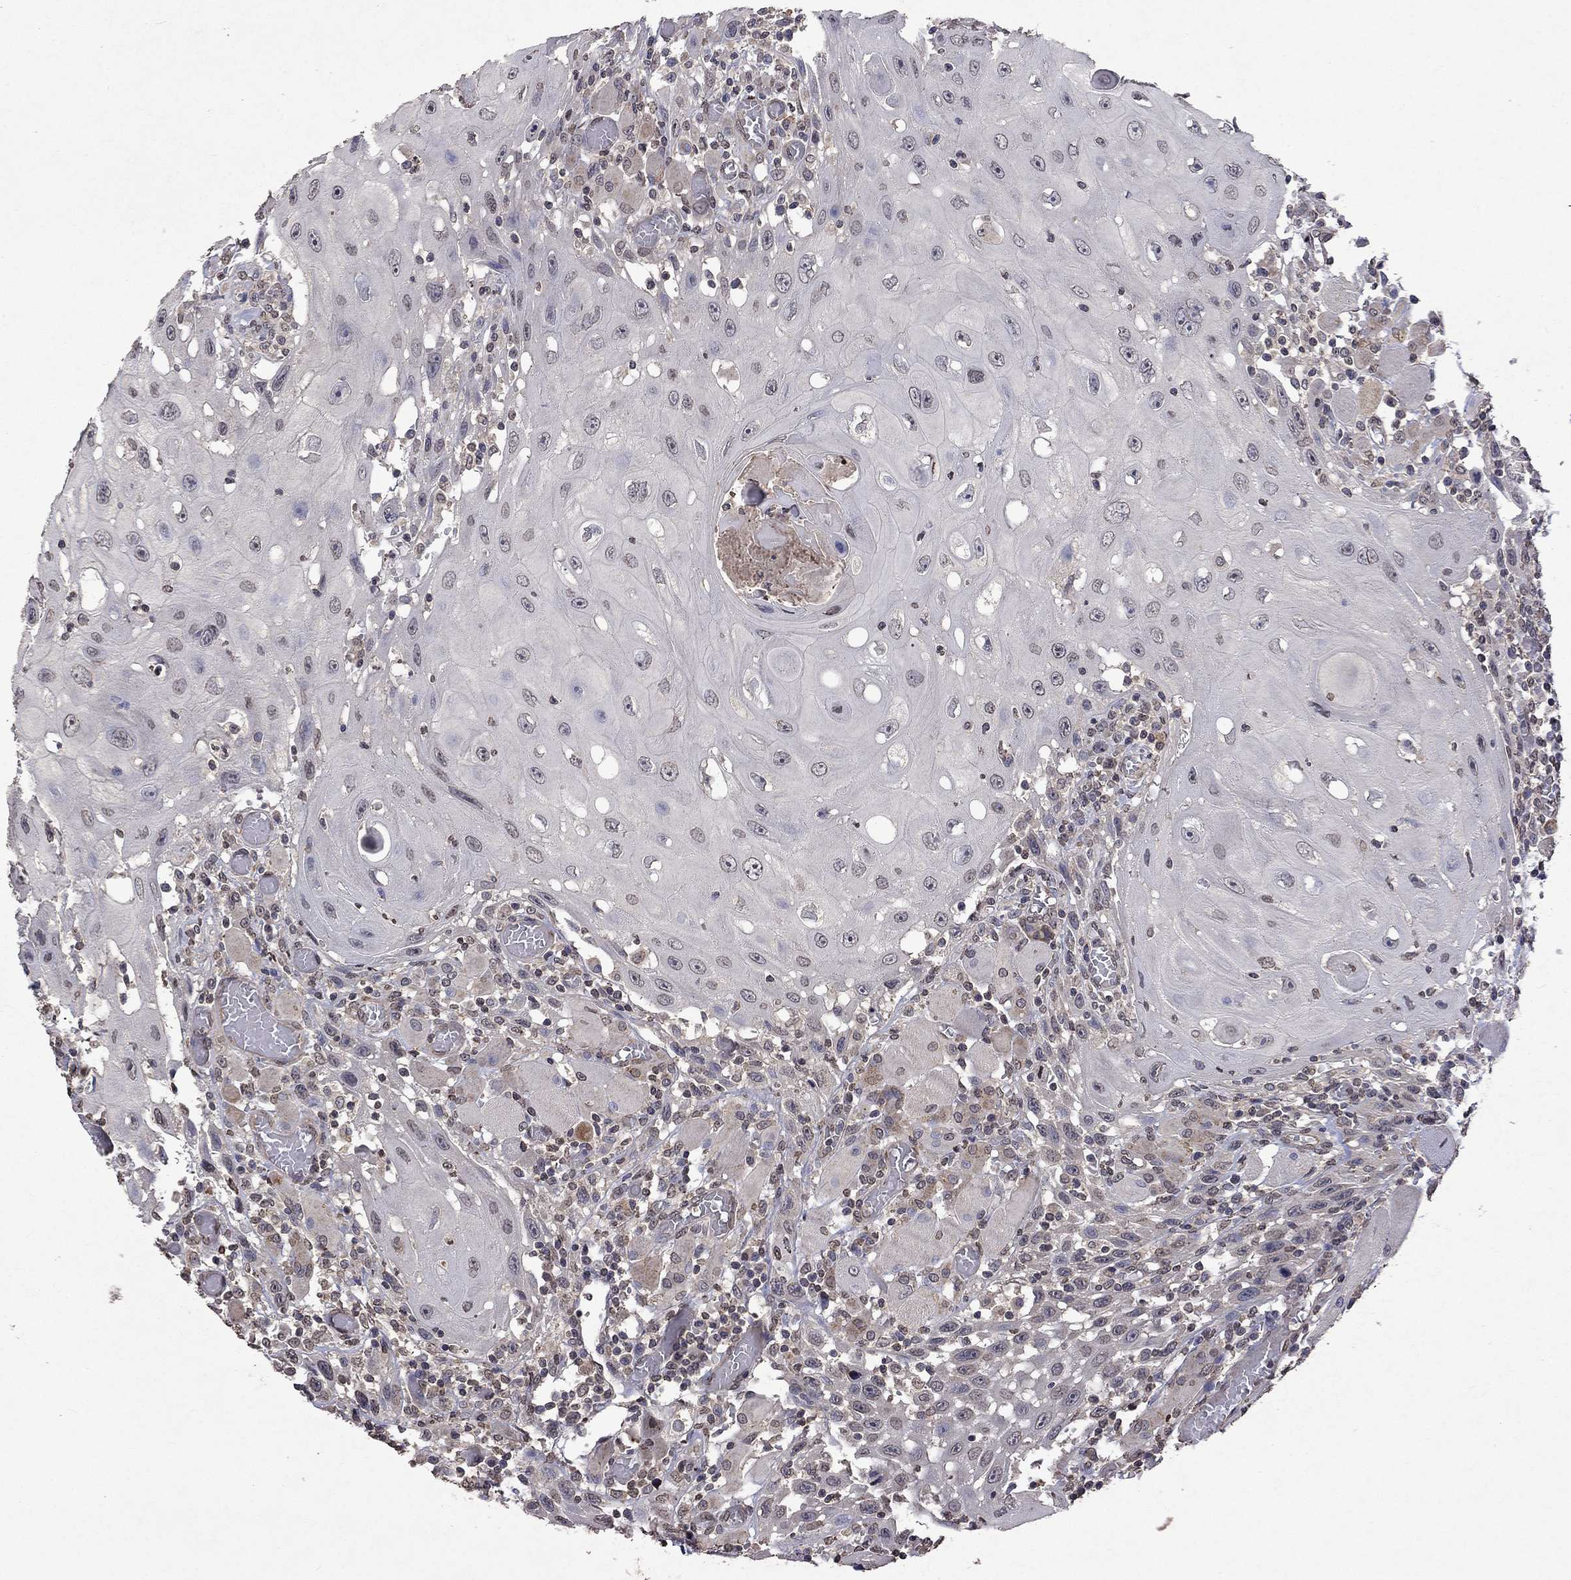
{"staining": {"intensity": "negative", "quantity": "none", "location": "none"}, "tissue": "head and neck cancer", "cell_type": "Tumor cells", "image_type": "cancer", "snomed": [{"axis": "morphology", "description": "Normal tissue, NOS"}, {"axis": "morphology", "description": "Squamous cell carcinoma, NOS"}, {"axis": "topography", "description": "Oral tissue"}, {"axis": "topography", "description": "Head-Neck"}], "caption": "IHC micrograph of neoplastic tissue: head and neck cancer stained with DAB (3,3'-diaminobenzidine) demonstrates no significant protein expression in tumor cells.", "gene": "TTC38", "patient": {"sex": "male", "age": 71}}